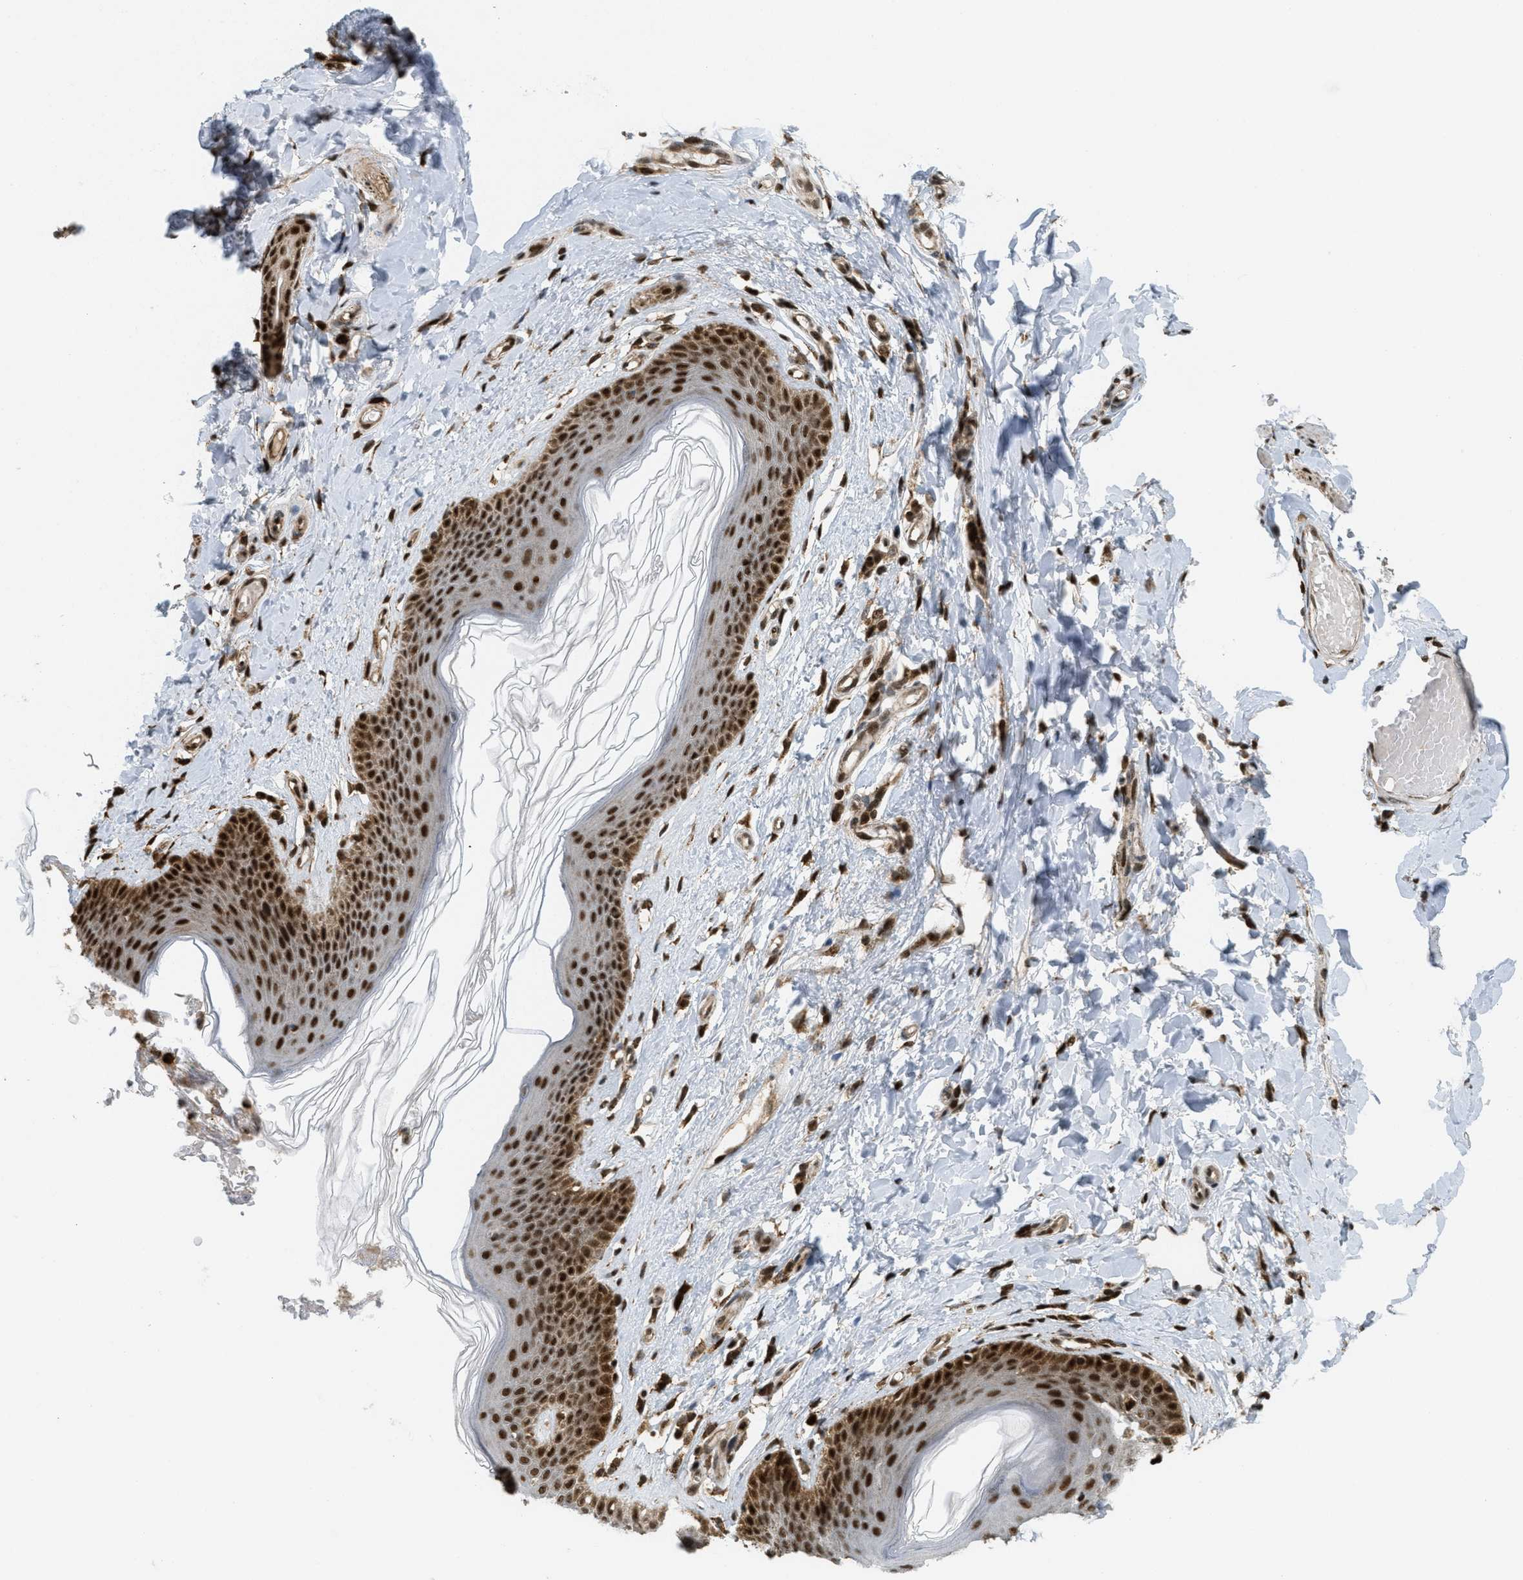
{"staining": {"intensity": "strong", "quantity": ">75%", "location": "cytoplasmic/membranous,nuclear"}, "tissue": "skin", "cell_type": "Epidermal cells", "image_type": "normal", "snomed": [{"axis": "morphology", "description": "Normal tissue, NOS"}, {"axis": "topography", "description": "Vulva"}], "caption": "This image exhibits immunohistochemistry (IHC) staining of unremarkable human skin, with high strong cytoplasmic/membranous,nuclear positivity in about >75% of epidermal cells.", "gene": "TLK1", "patient": {"sex": "female", "age": 66}}